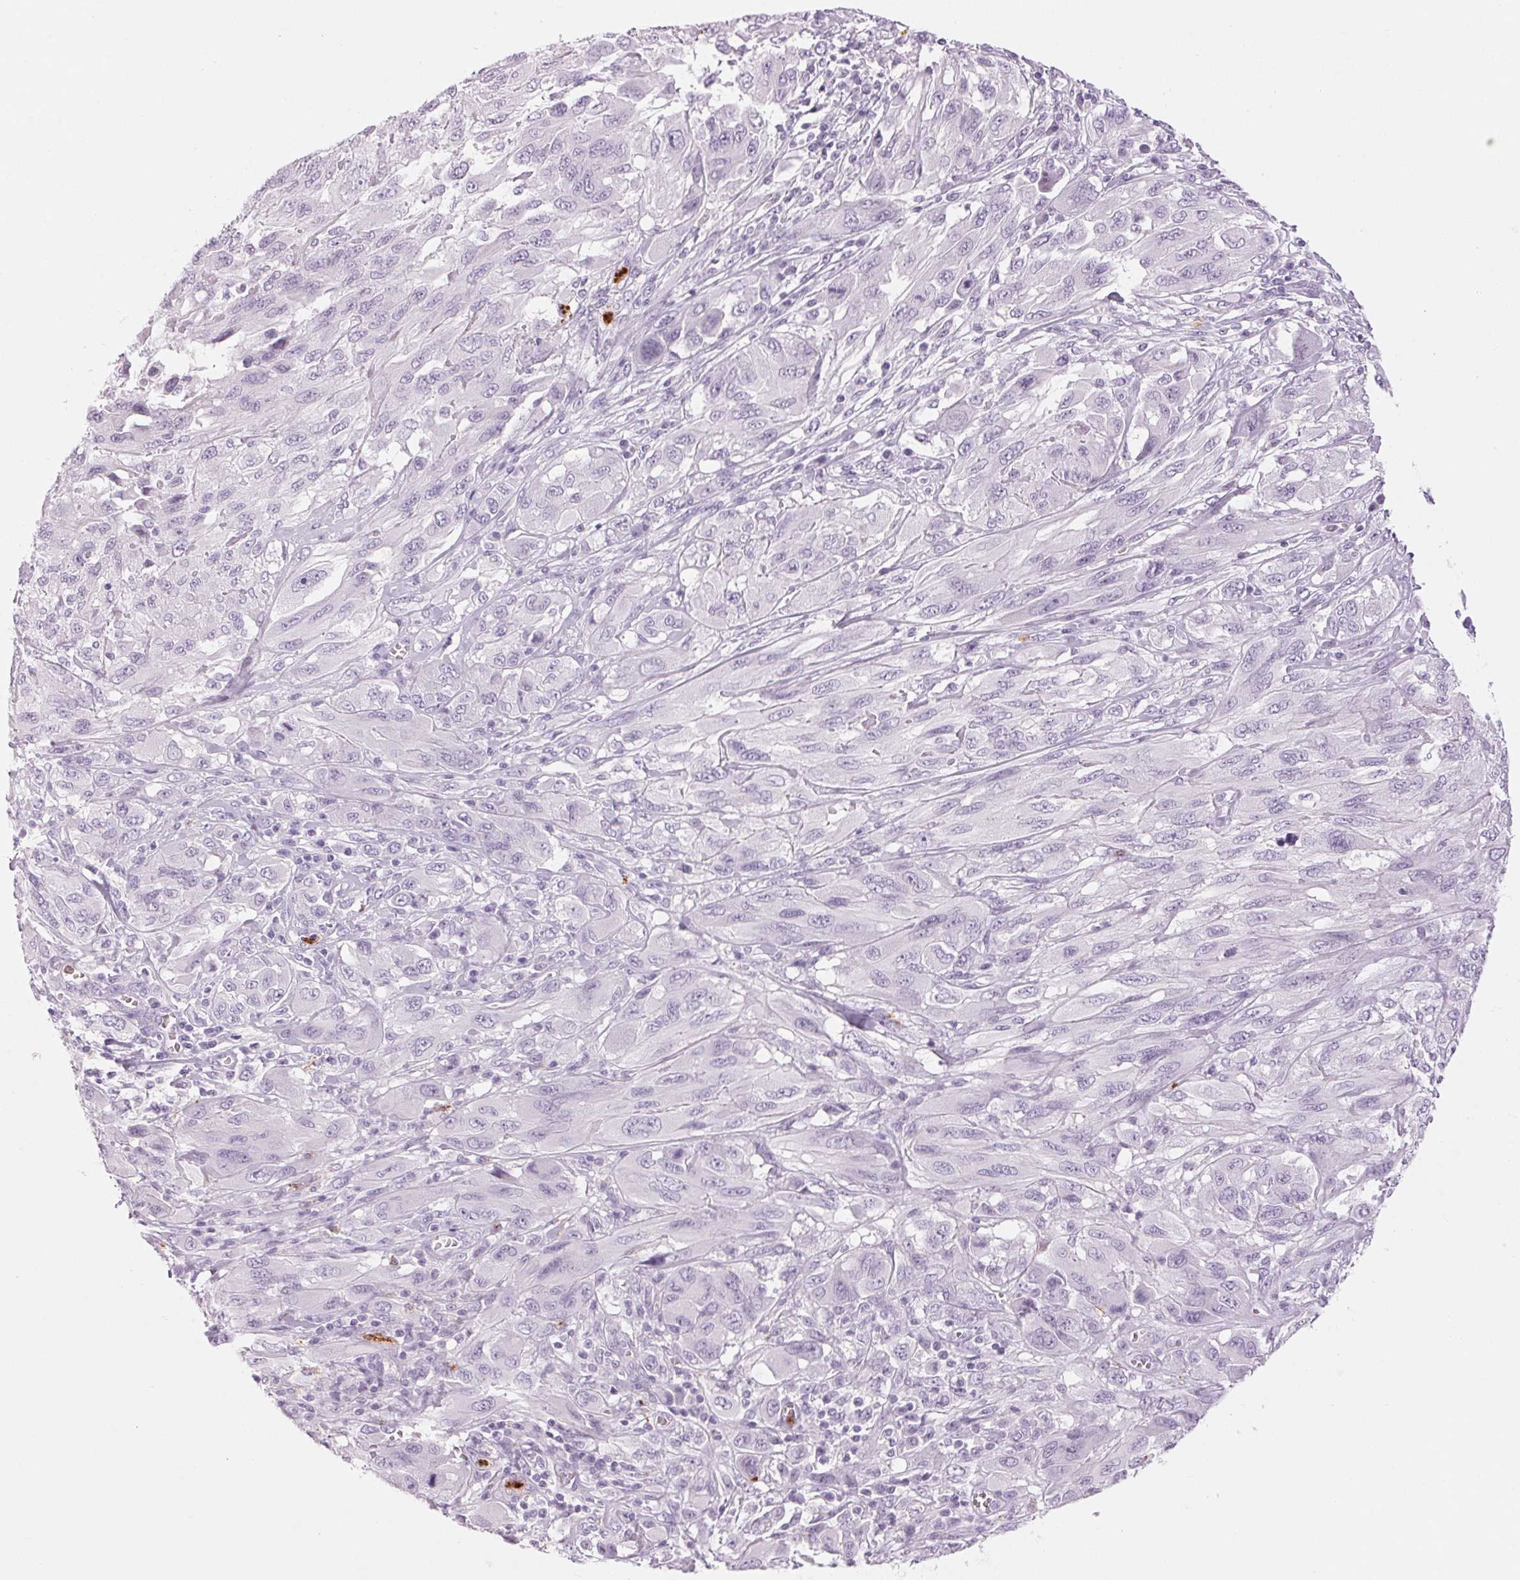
{"staining": {"intensity": "negative", "quantity": "none", "location": "none"}, "tissue": "melanoma", "cell_type": "Tumor cells", "image_type": "cancer", "snomed": [{"axis": "morphology", "description": "Malignant melanoma, NOS"}, {"axis": "topography", "description": "Skin"}], "caption": "A high-resolution photomicrograph shows immunohistochemistry (IHC) staining of melanoma, which reveals no significant expression in tumor cells.", "gene": "KLK7", "patient": {"sex": "female", "age": 91}}